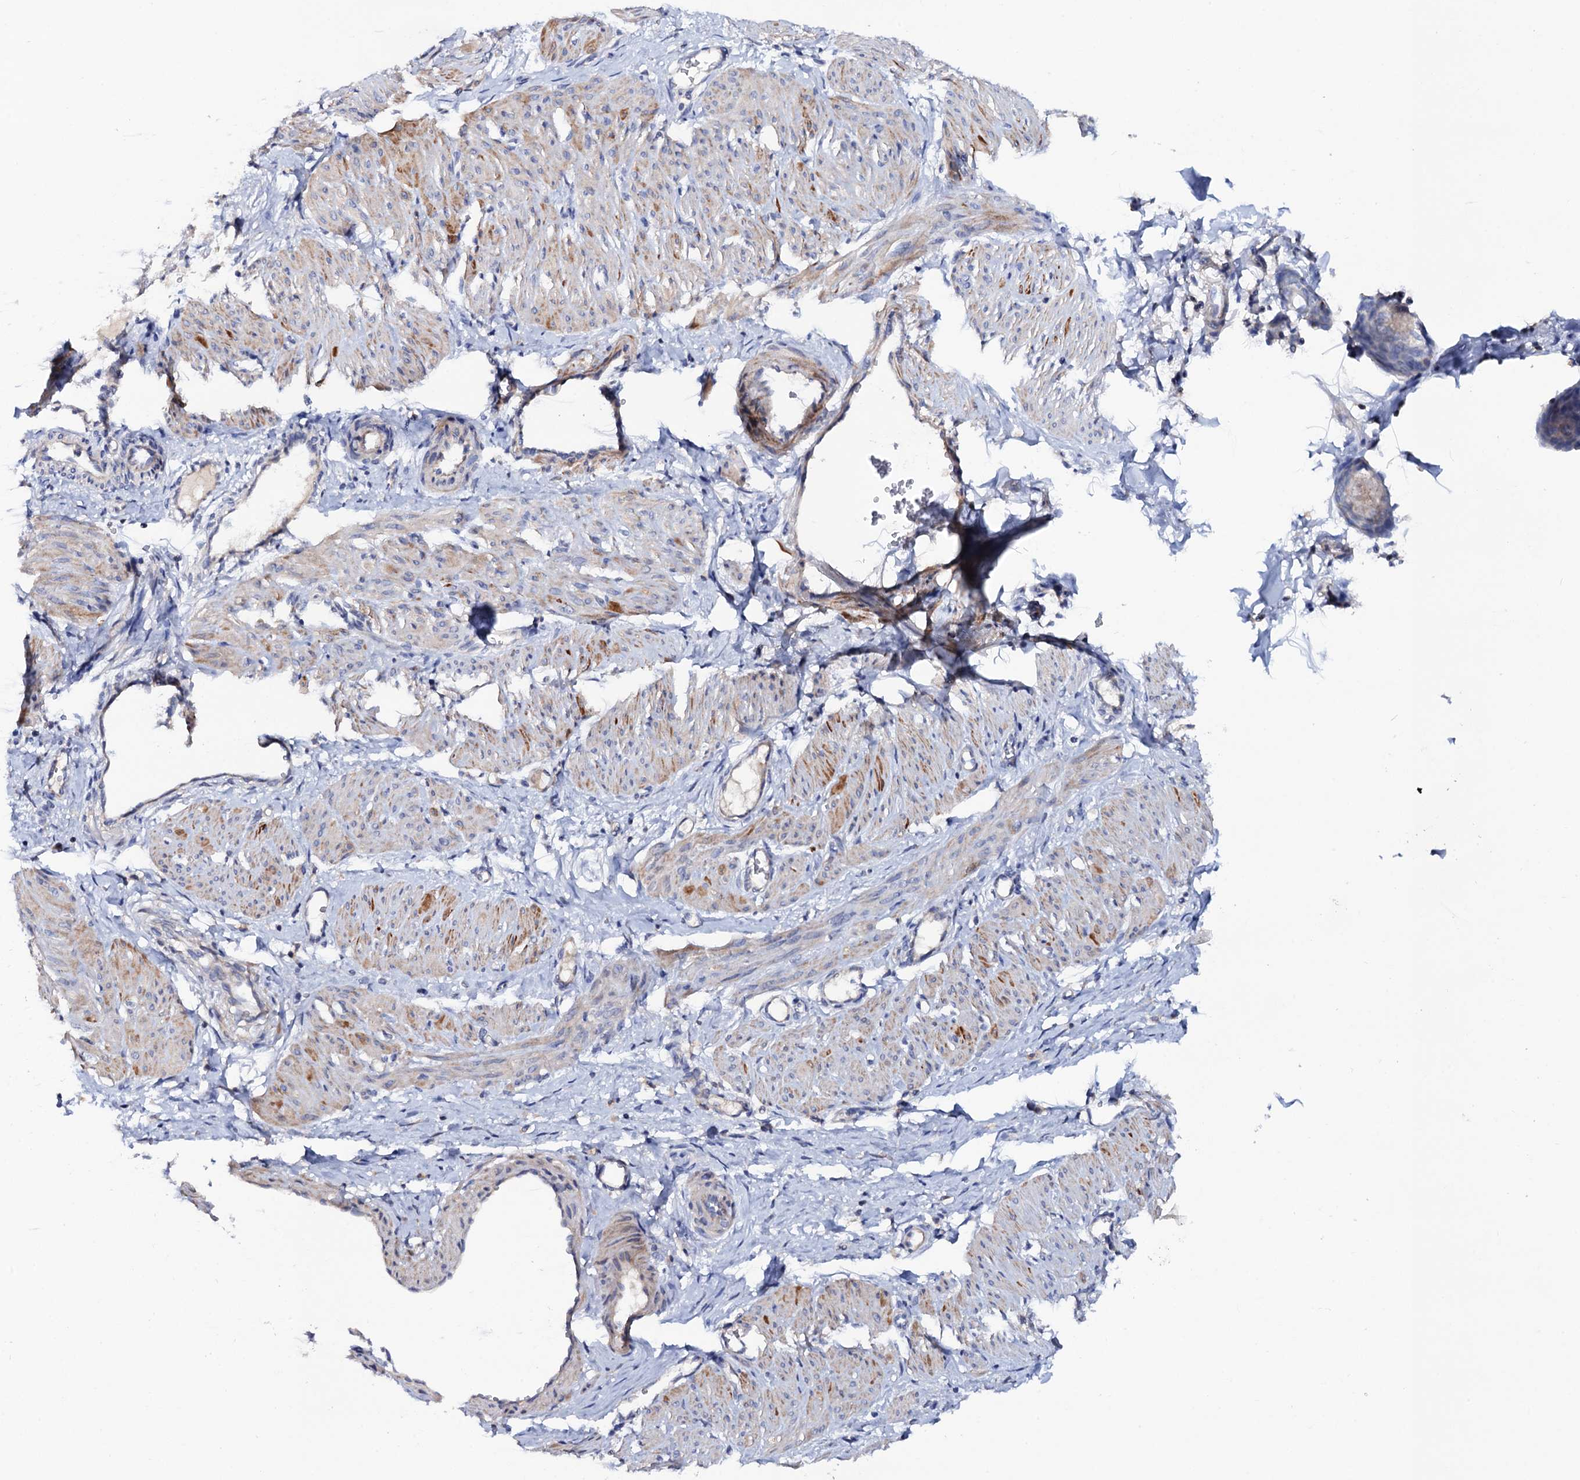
{"staining": {"intensity": "moderate", "quantity": "<25%", "location": "cytoplasmic/membranous"}, "tissue": "smooth muscle", "cell_type": "Smooth muscle cells", "image_type": "normal", "snomed": [{"axis": "morphology", "description": "Normal tissue, NOS"}, {"axis": "topography", "description": "Endometrium"}], "caption": "A micrograph showing moderate cytoplasmic/membranous positivity in approximately <25% of smooth muscle cells in unremarkable smooth muscle, as visualized by brown immunohistochemical staining.", "gene": "MRPL48", "patient": {"sex": "female", "age": 33}}